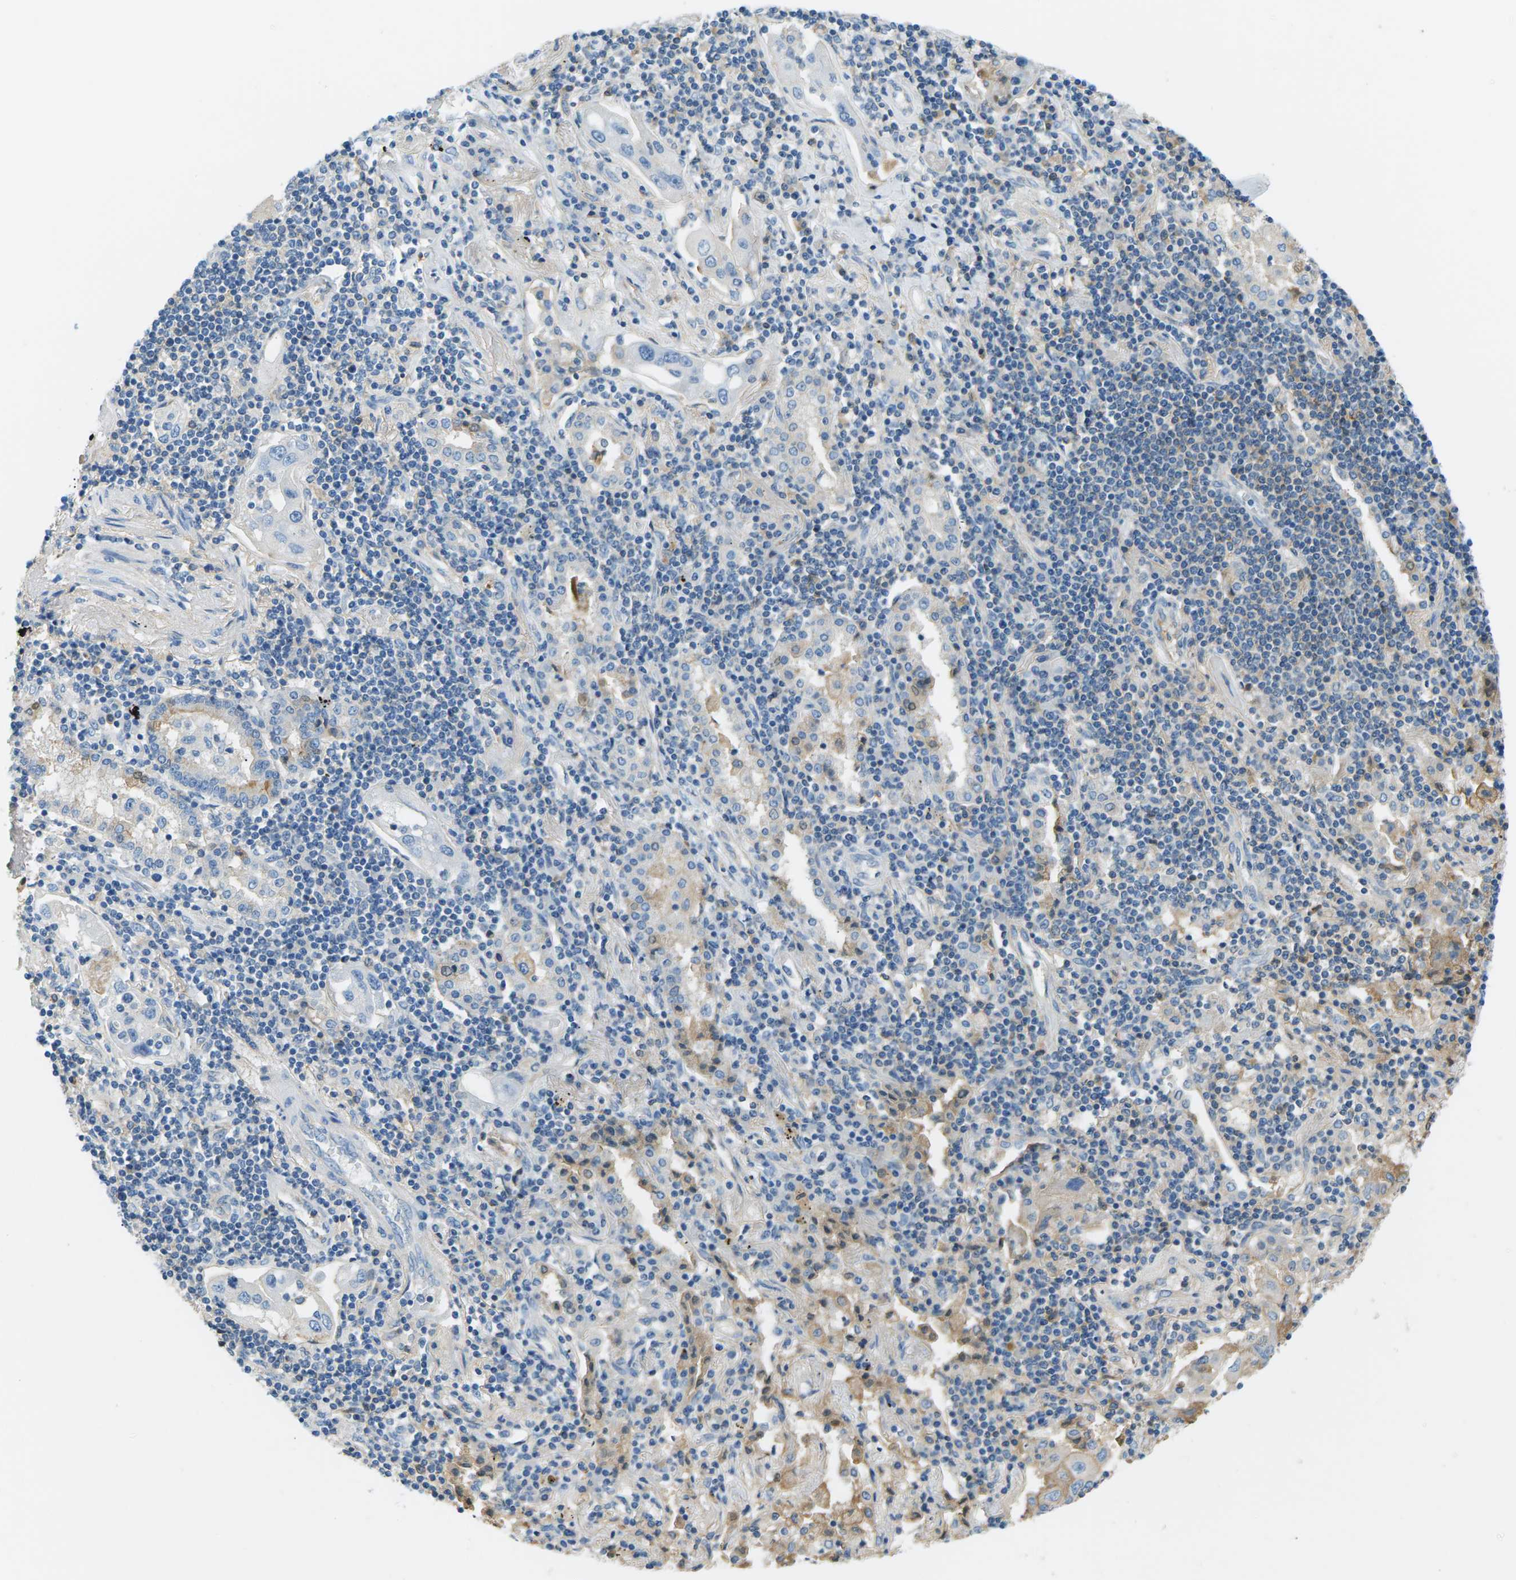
{"staining": {"intensity": "negative", "quantity": "none", "location": "none"}, "tissue": "lung cancer", "cell_type": "Tumor cells", "image_type": "cancer", "snomed": [{"axis": "morphology", "description": "Adenocarcinoma, NOS"}, {"axis": "topography", "description": "Lung"}], "caption": "Immunohistochemistry photomicrograph of lung cancer stained for a protein (brown), which demonstrates no expression in tumor cells.", "gene": "CFI", "patient": {"sex": "female", "age": 65}}